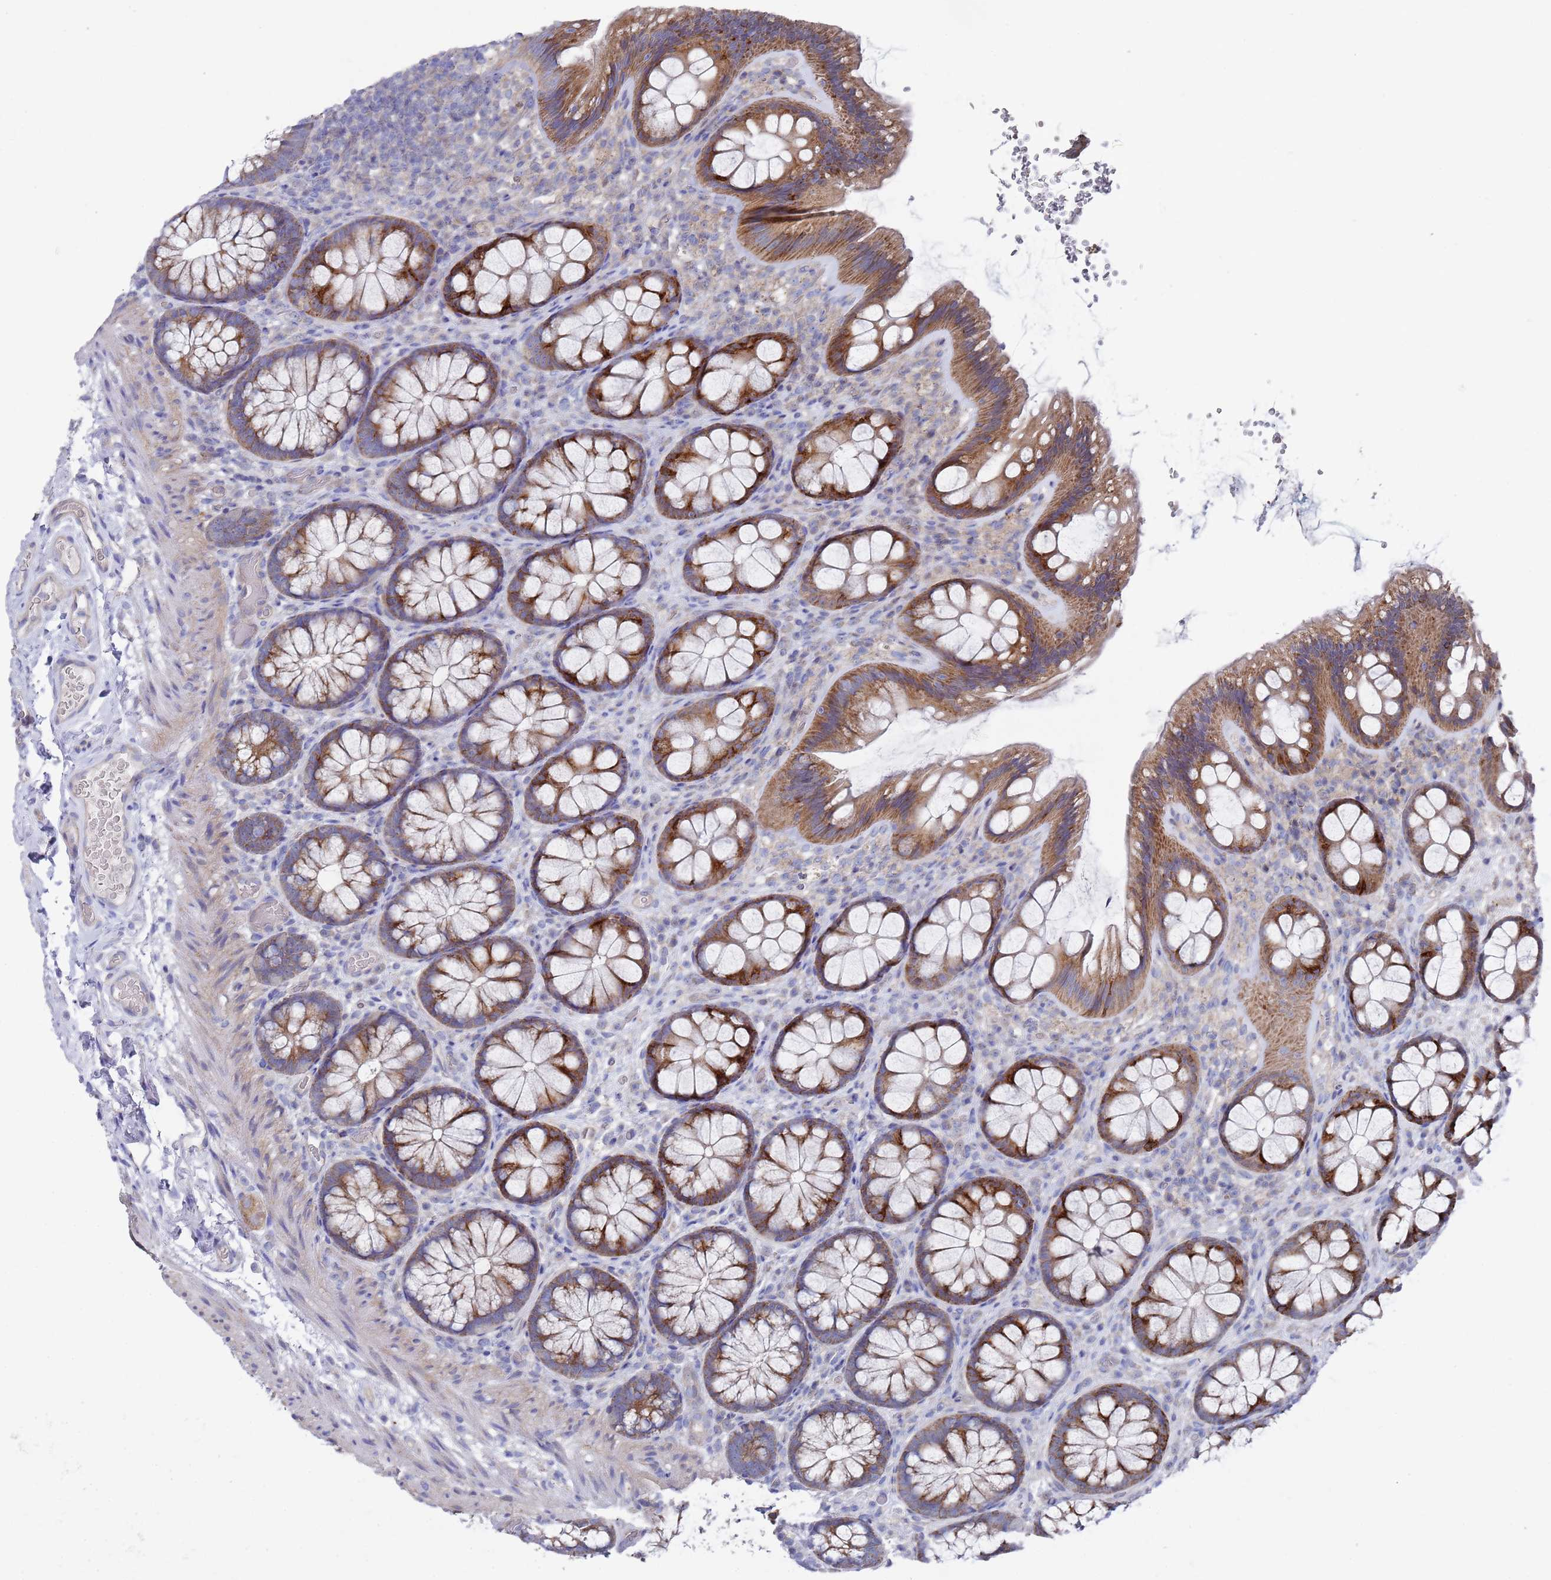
{"staining": {"intensity": "weak", "quantity": "25%-75%", "location": "cytoplasmic/membranous"}, "tissue": "colon", "cell_type": "Endothelial cells", "image_type": "normal", "snomed": [{"axis": "morphology", "description": "Normal tissue, NOS"}, {"axis": "topography", "description": "Colon"}], "caption": "Immunohistochemical staining of normal human colon exhibits weak cytoplasmic/membranous protein staining in about 25%-75% of endothelial cells. (brown staining indicates protein expression, while blue staining denotes nuclei).", "gene": "SCAPER", "patient": {"sex": "male", "age": 46}}